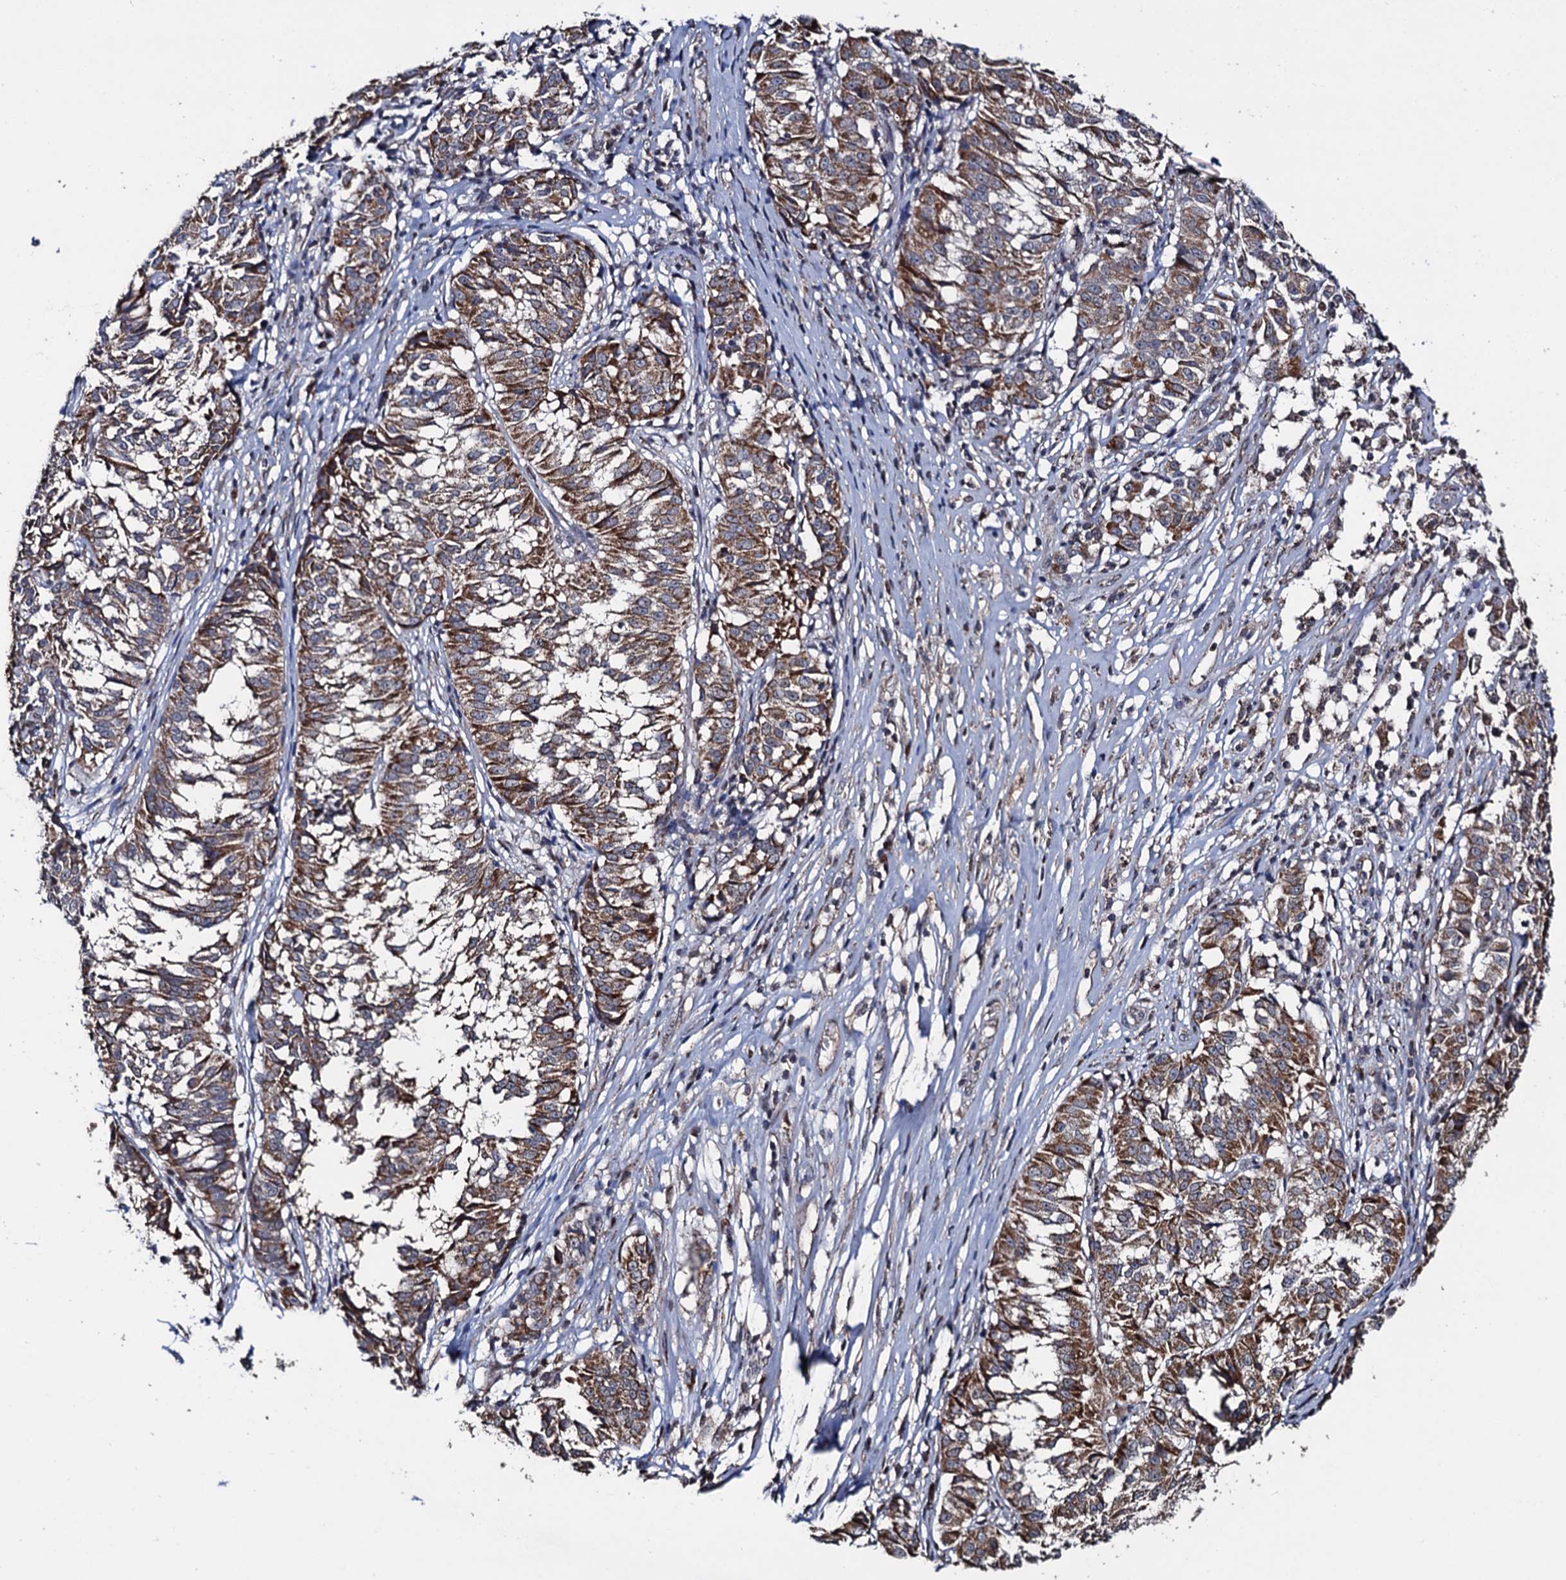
{"staining": {"intensity": "moderate", "quantity": ">75%", "location": "cytoplasmic/membranous"}, "tissue": "melanoma", "cell_type": "Tumor cells", "image_type": "cancer", "snomed": [{"axis": "morphology", "description": "Malignant melanoma, NOS"}, {"axis": "topography", "description": "Skin"}], "caption": "The immunohistochemical stain highlights moderate cytoplasmic/membranous positivity in tumor cells of melanoma tissue.", "gene": "PTCD3", "patient": {"sex": "female", "age": 72}}